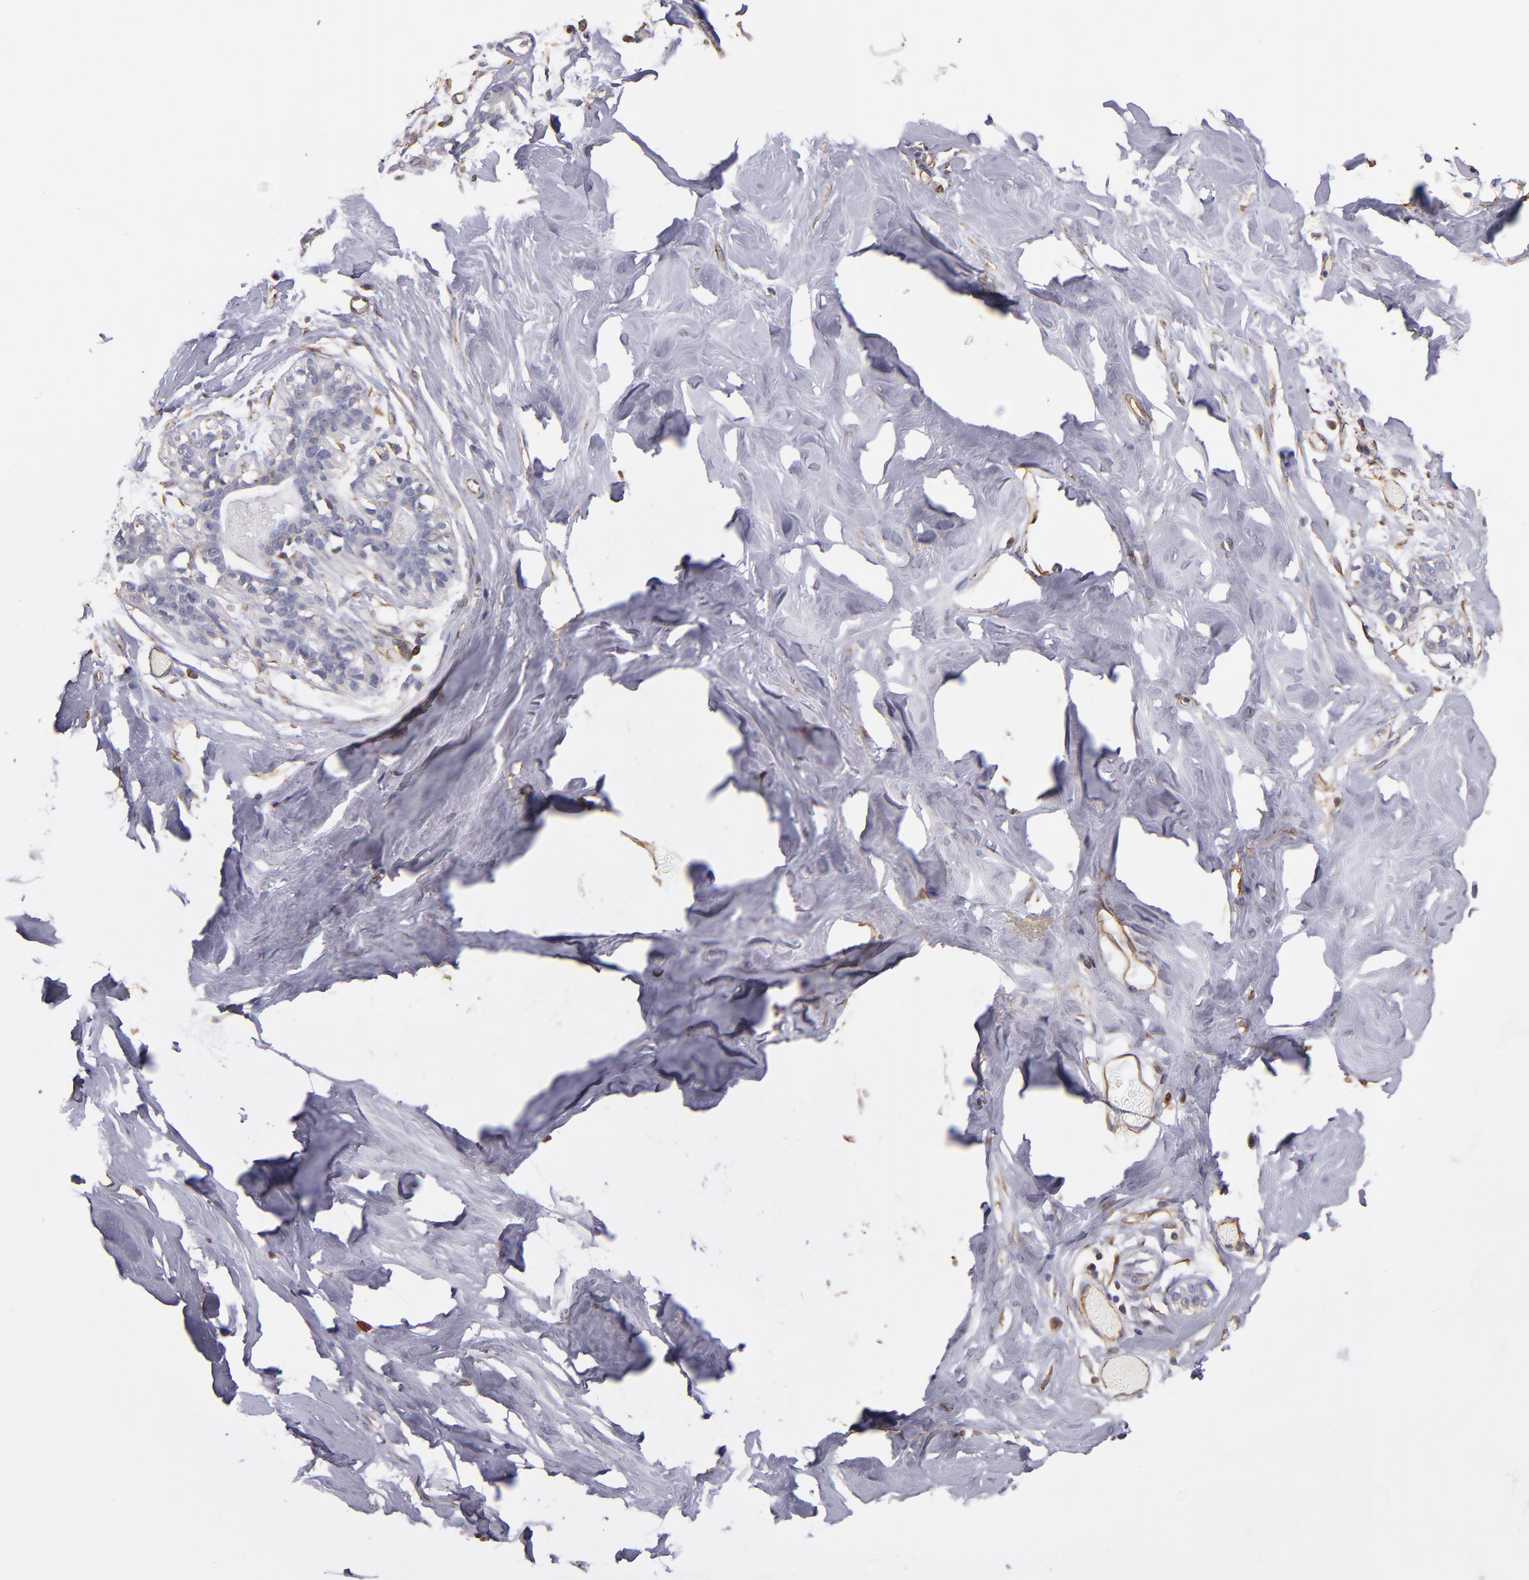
{"staining": {"intensity": "negative", "quantity": "none", "location": "none"}, "tissue": "breast", "cell_type": "Adipocytes", "image_type": "normal", "snomed": [{"axis": "morphology", "description": "Normal tissue, NOS"}, {"axis": "topography", "description": "Breast"}, {"axis": "topography", "description": "Soft tissue"}], "caption": "Immunohistochemistry (IHC) micrograph of unremarkable breast stained for a protein (brown), which exhibits no staining in adipocytes.", "gene": "ABCC1", "patient": {"sex": "female", "age": 25}}